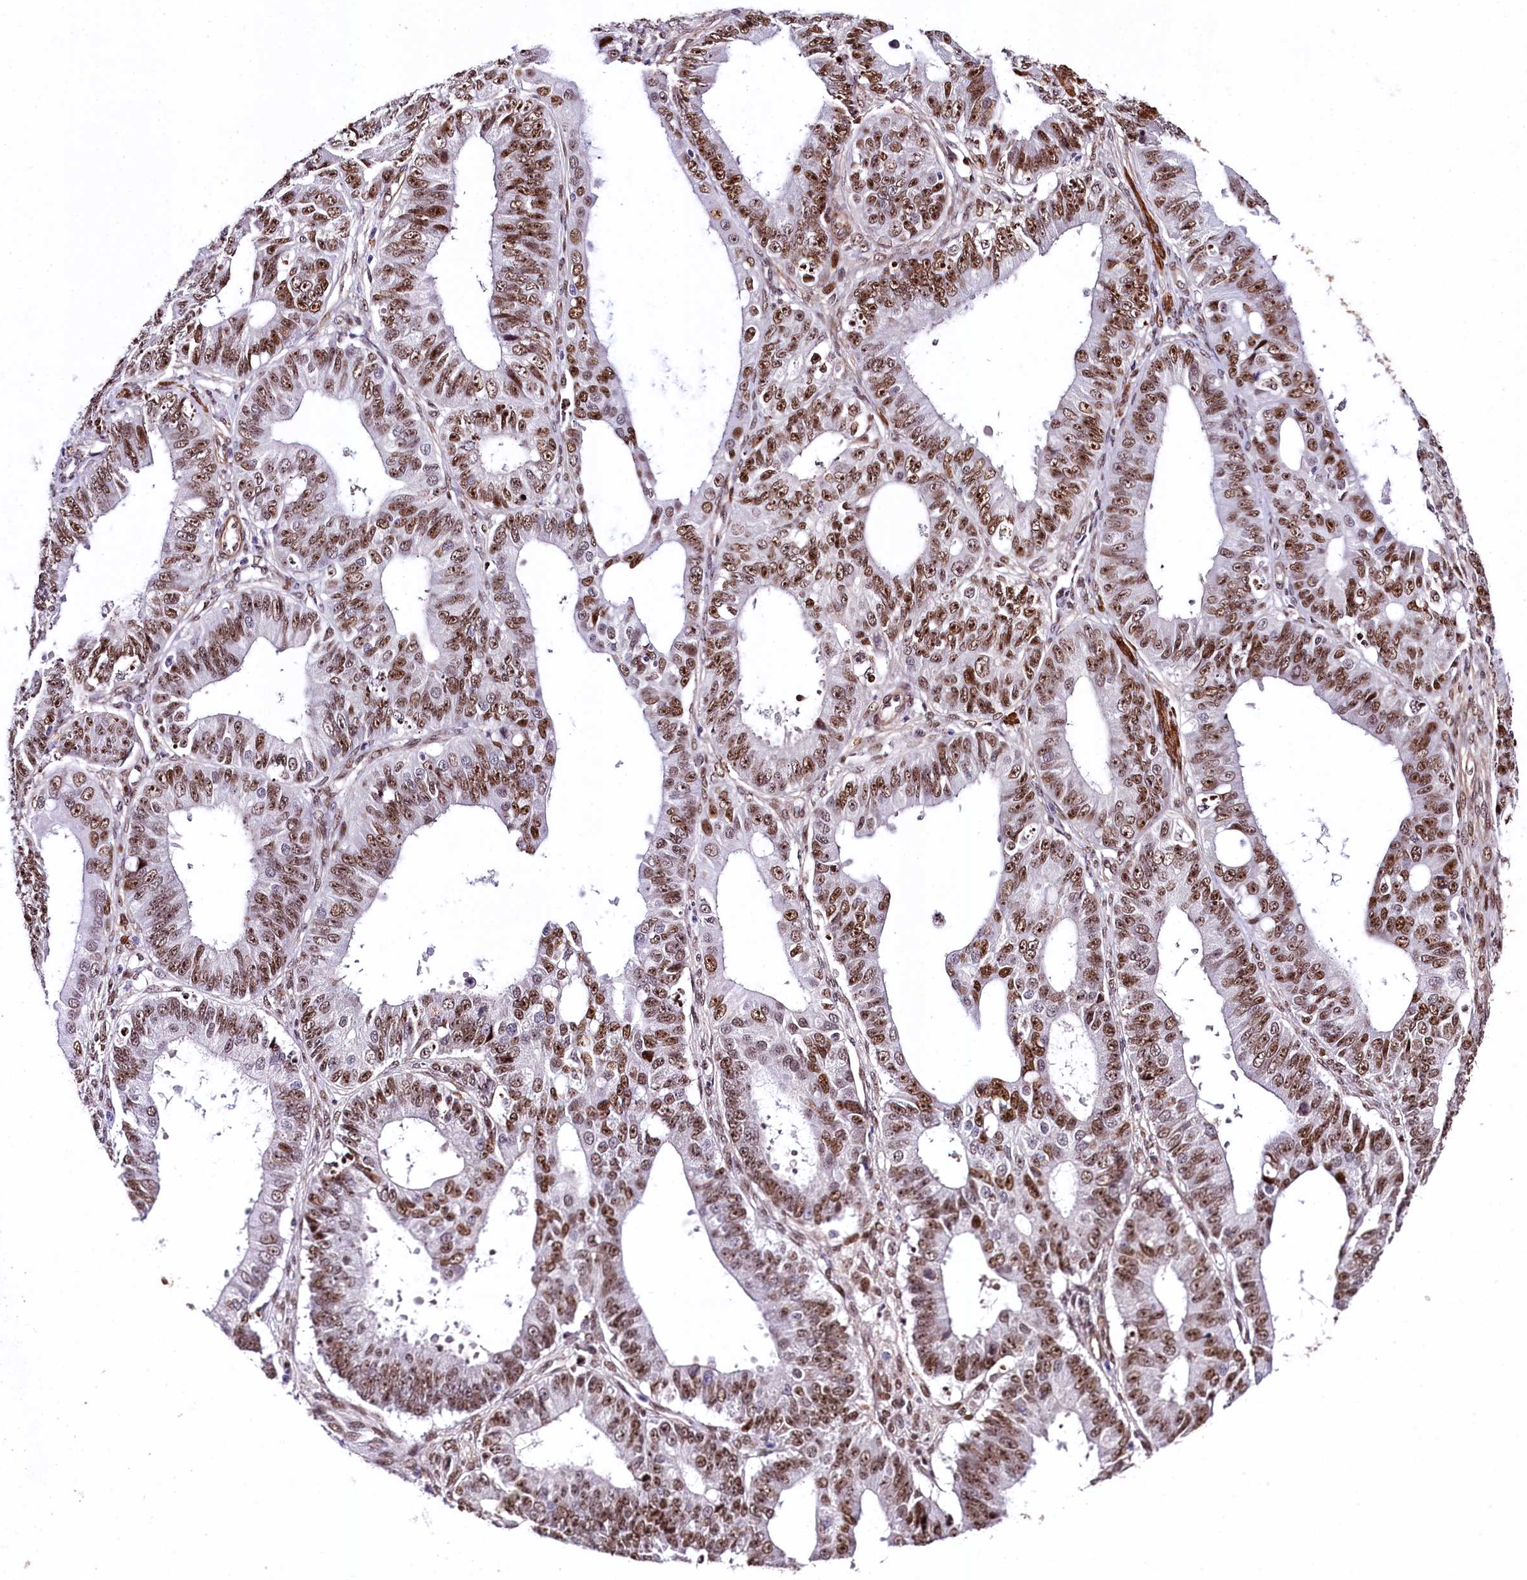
{"staining": {"intensity": "moderate", "quantity": ">75%", "location": "nuclear"}, "tissue": "ovarian cancer", "cell_type": "Tumor cells", "image_type": "cancer", "snomed": [{"axis": "morphology", "description": "Carcinoma, endometroid"}, {"axis": "topography", "description": "Appendix"}, {"axis": "topography", "description": "Ovary"}], "caption": "Human ovarian cancer (endometroid carcinoma) stained with a protein marker reveals moderate staining in tumor cells.", "gene": "SAMD10", "patient": {"sex": "female", "age": 42}}